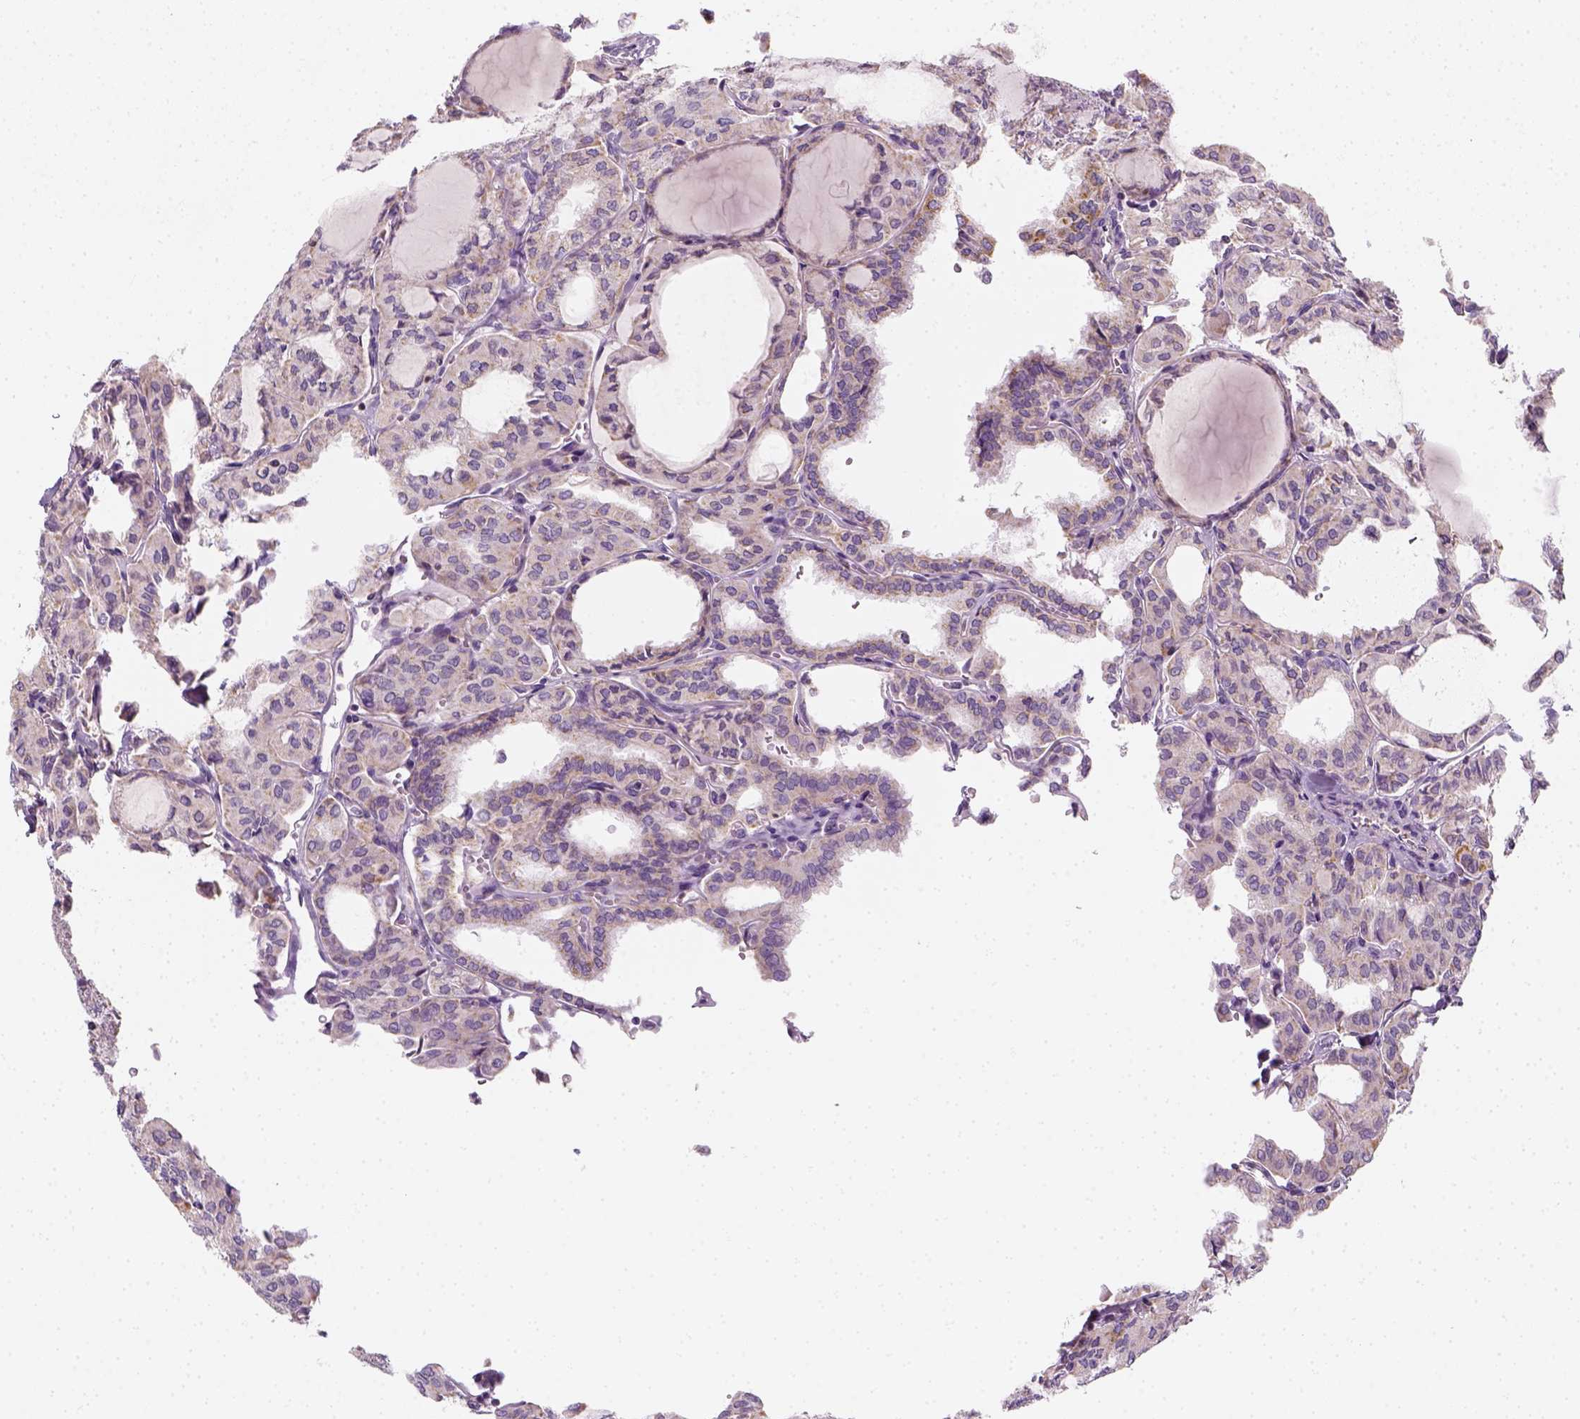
{"staining": {"intensity": "weak", "quantity": "<25%", "location": "cytoplasmic/membranous"}, "tissue": "thyroid cancer", "cell_type": "Tumor cells", "image_type": "cancer", "snomed": [{"axis": "morphology", "description": "Papillary adenocarcinoma, NOS"}, {"axis": "topography", "description": "Thyroid gland"}], "caption": "There is no significant positivity in tumor cells of thyroid cancer (papillary adenocarcinoma). The staining is performed using DAB (3,3'-diaminobenzidine) brown chromogen with nuclei counter-stained in using hematoxylin.", "gene": "AWAT2", "patient": {"sex": "male", "age": 20}}